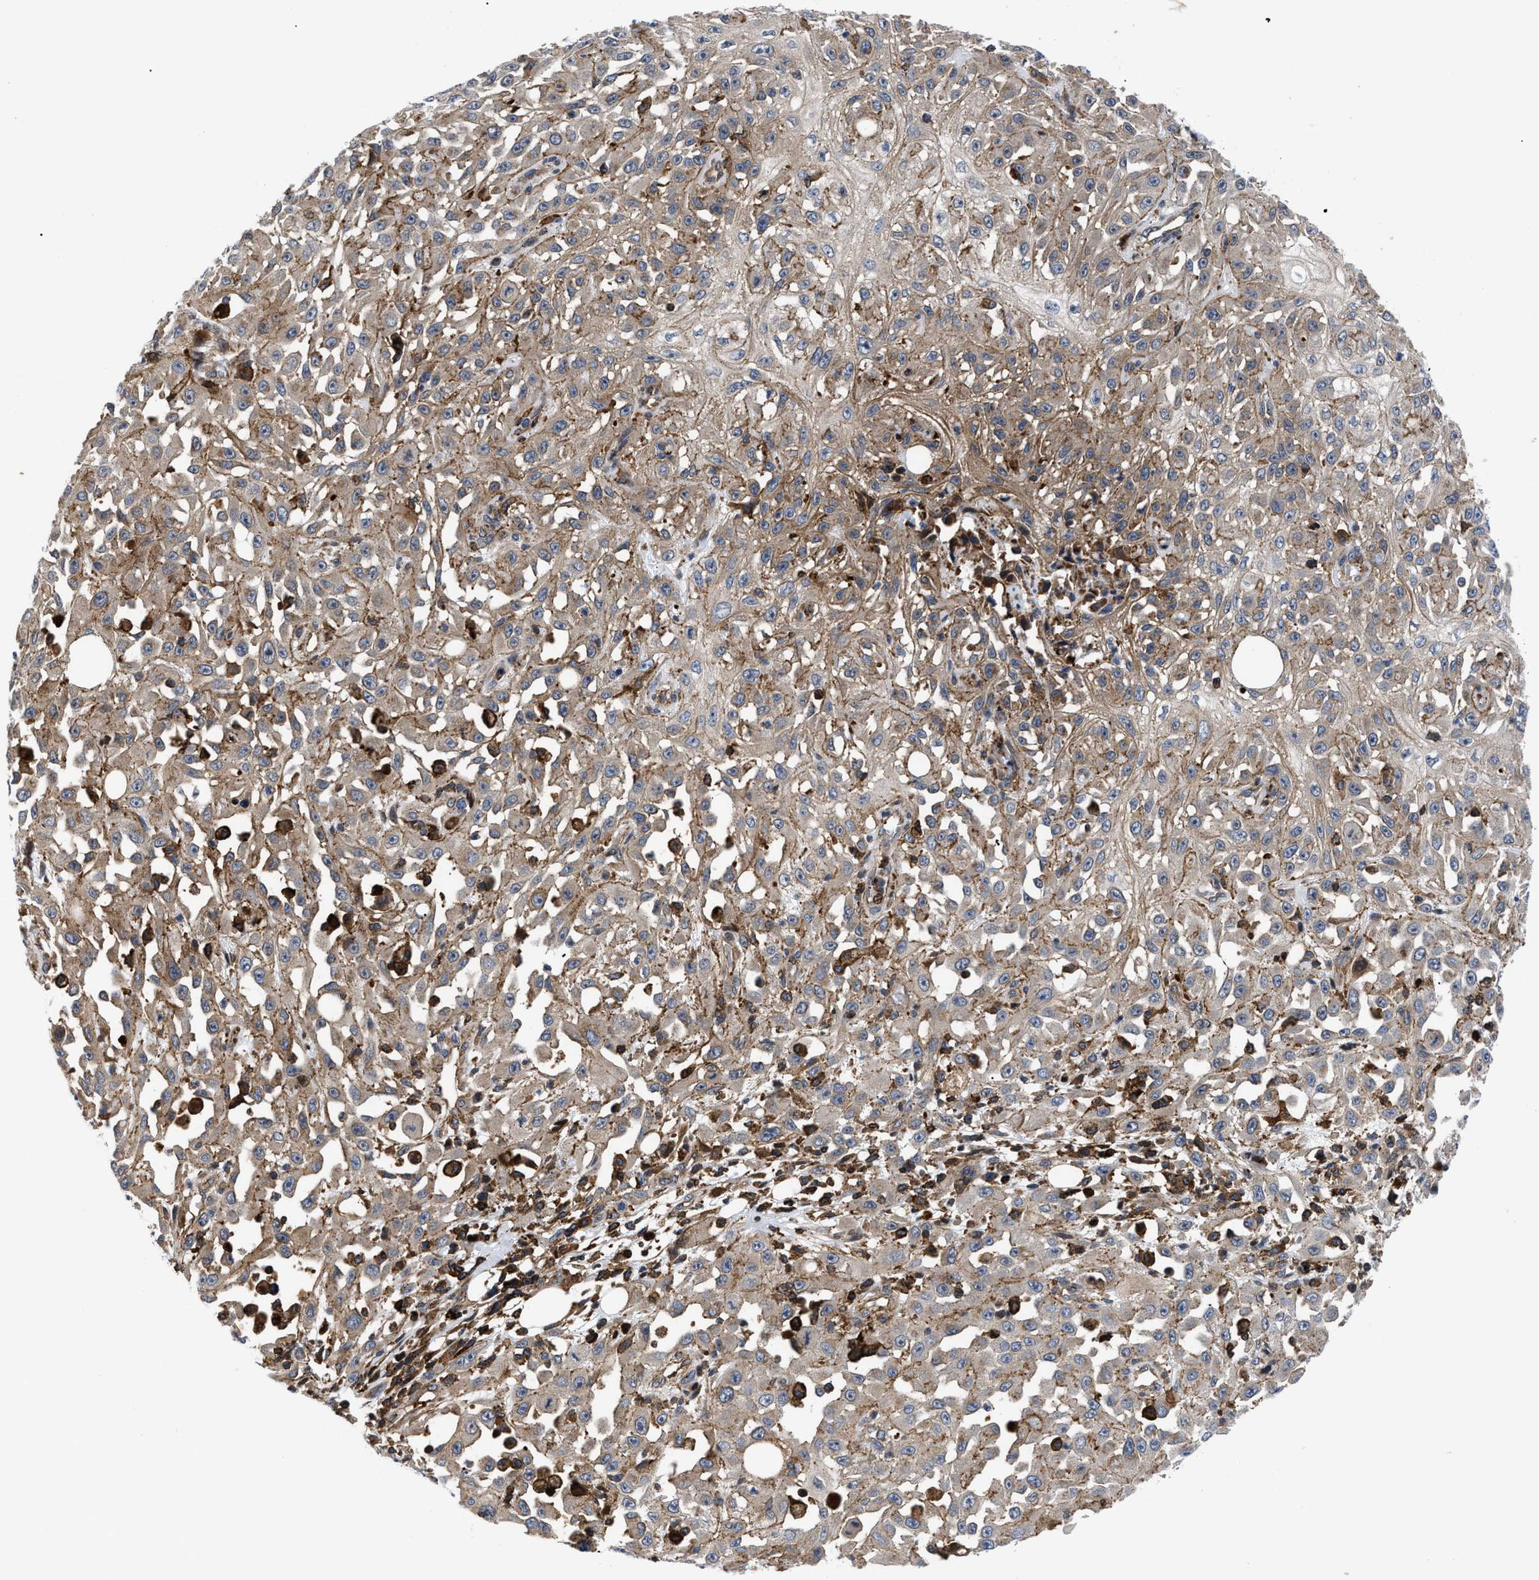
{"staining": {"intensity": "weak", "quantity": "25%-75%", "location": "cytoplasmic/membranous"}, "tissue": "skin cancer", "cell_type": "Tumor cells", "image_type": "cancer", "snomed": [{"axis": "morphology", "description": "Squamous cell carcinoma, NOS"}, {"axis": "morphology", "description": "Squamous cell carcinoma, metastatic, NOS"}, {"axis": "topography", "description": "Skin"}, {"axis": "topography", "description": "Lymph node"}], "caption": "Protein expression by immunohistochemistry (IHC) exhibits weak cytoplasmic/membranous positivity in about 25%-75% of tumor cells in skin cancer.", "gene": "SPAST", "patient": {"sex": "male", "age": 75}}